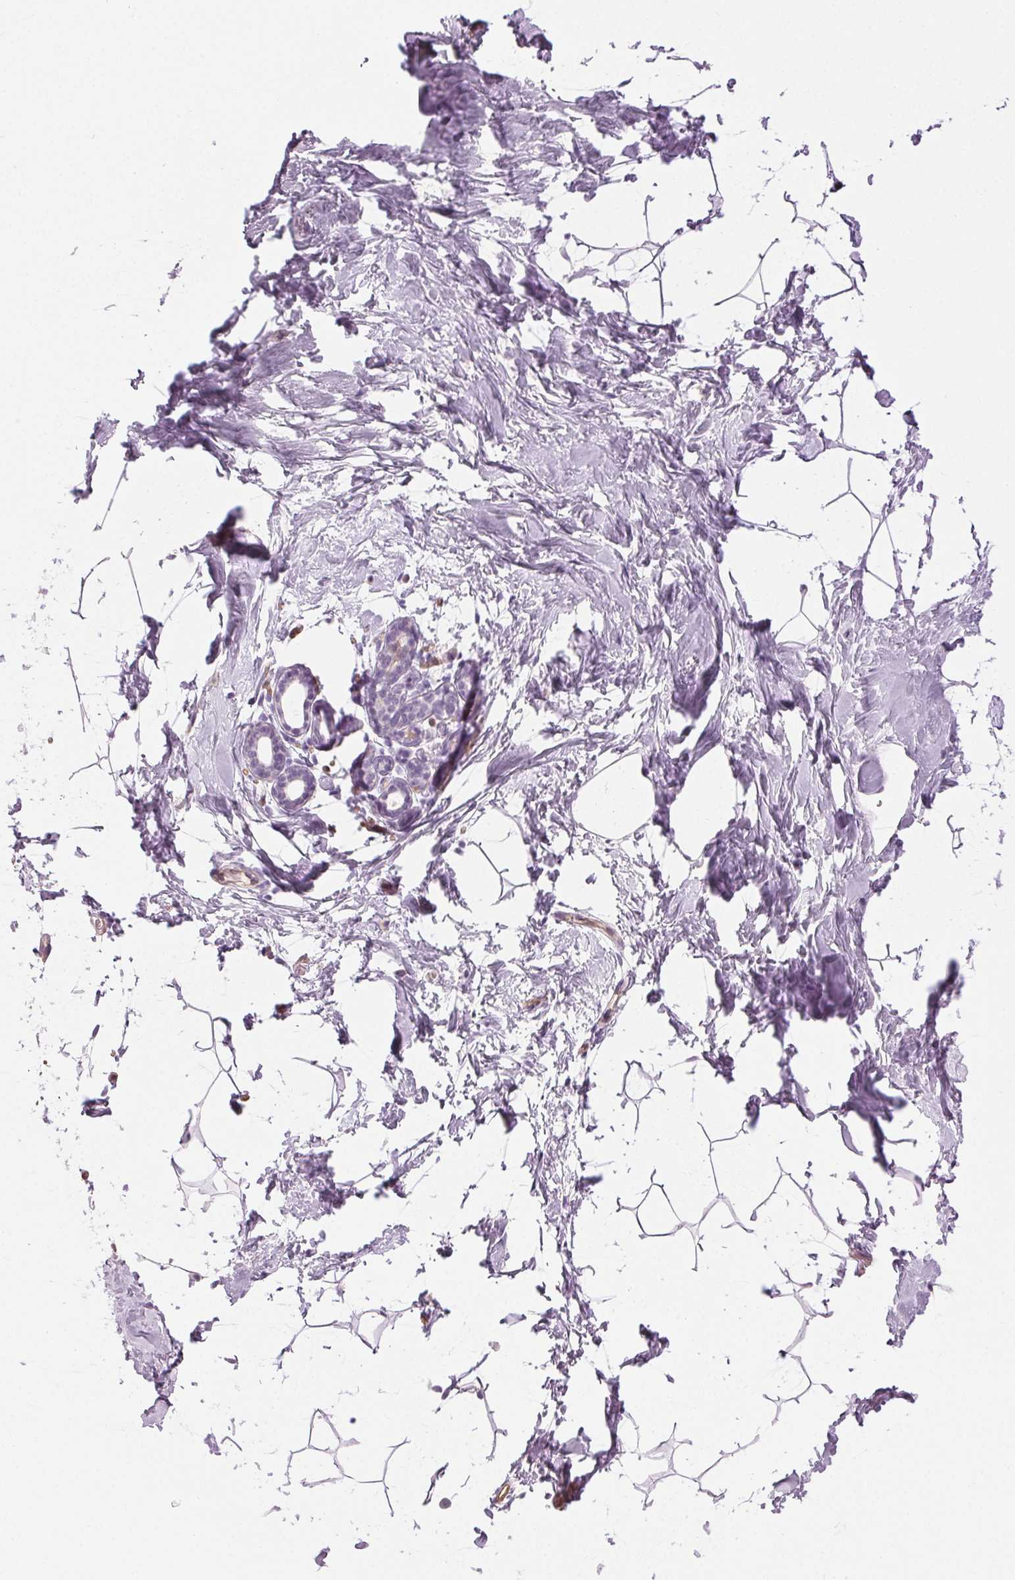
{"staining": {"intensity": "negative", "quantity": "none", "location": "none"}, "tissue": "breast", "cell_type": "Adipocytes", "image_type": "normal", "snomed": [{"axis": "morphology", "description": "Normal tissue, NOS"}, {"axis": "topography", "description": "Breast"}], "caption": "Immunohistochemistry (IHC) histopathology image of benign breast: breast stained with DAB (3,3'-diaminobenzidine) shows no significant protein staining in adipocytes.", "gene": "AIF1L", "patient": {"sex": "female", "age": 32}}